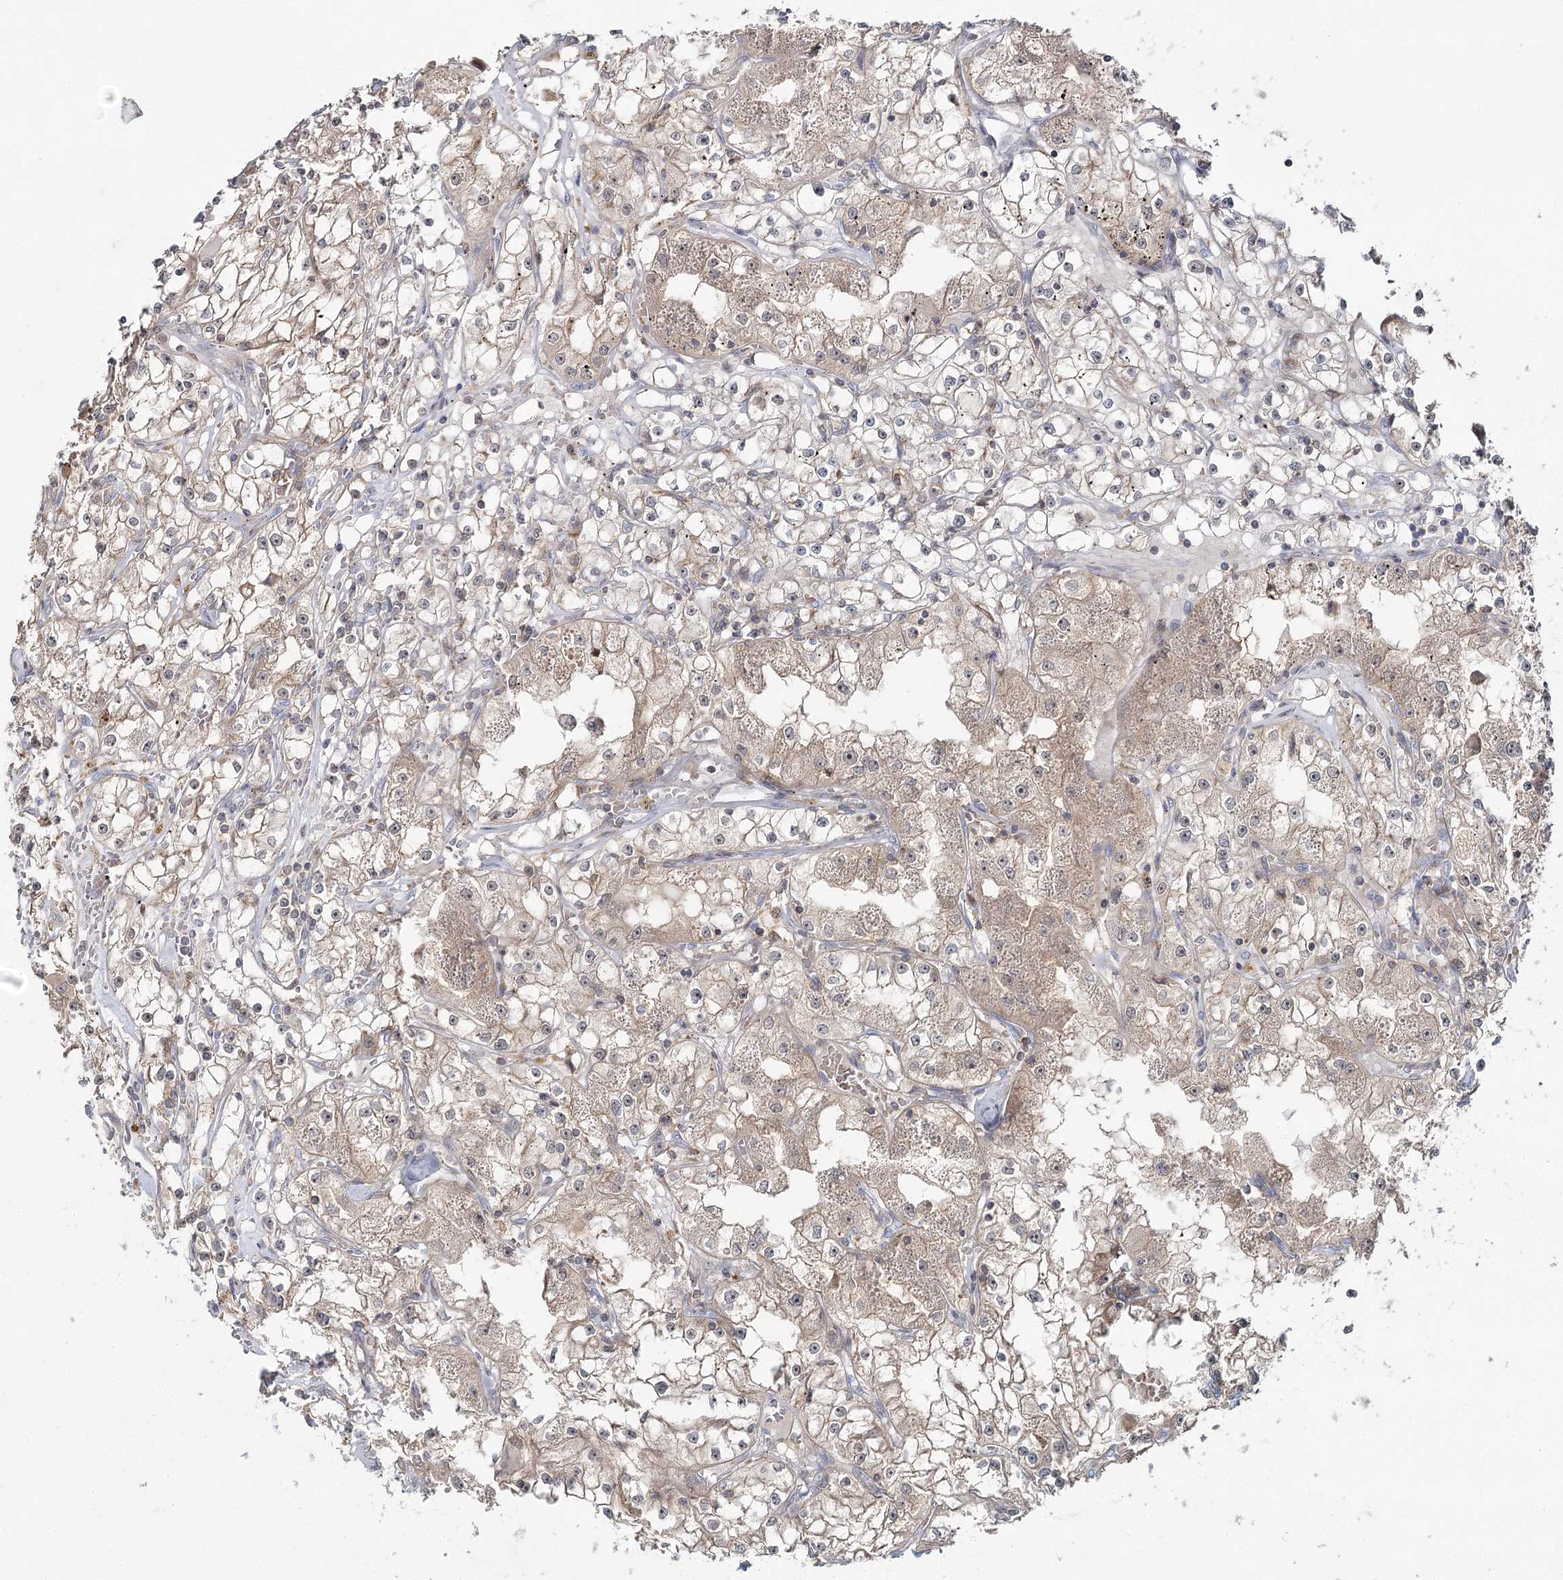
{"staining": {"intensity": "weak", "quantity": "25%-75%", "location": "cytoplasmic/membranous,nuclear"}, "tissue": "renal cancer", "cell_type": "Tumor cells", "image_type": "cancer", "snomed": [{"axis": "morphology", "description": "Adenocarcinoma, NOS"}, {"axis": "topography", "description": "Kidney"}], "caption": "Human renal cancer stained for a protein (brown) demonstrates weak cytoplasmic/membranous and nuclear positive staining in approximately 25%-75% of tumor cells.", "gene": "WDR44", "patient": {"sex": "male", "age": 56}}